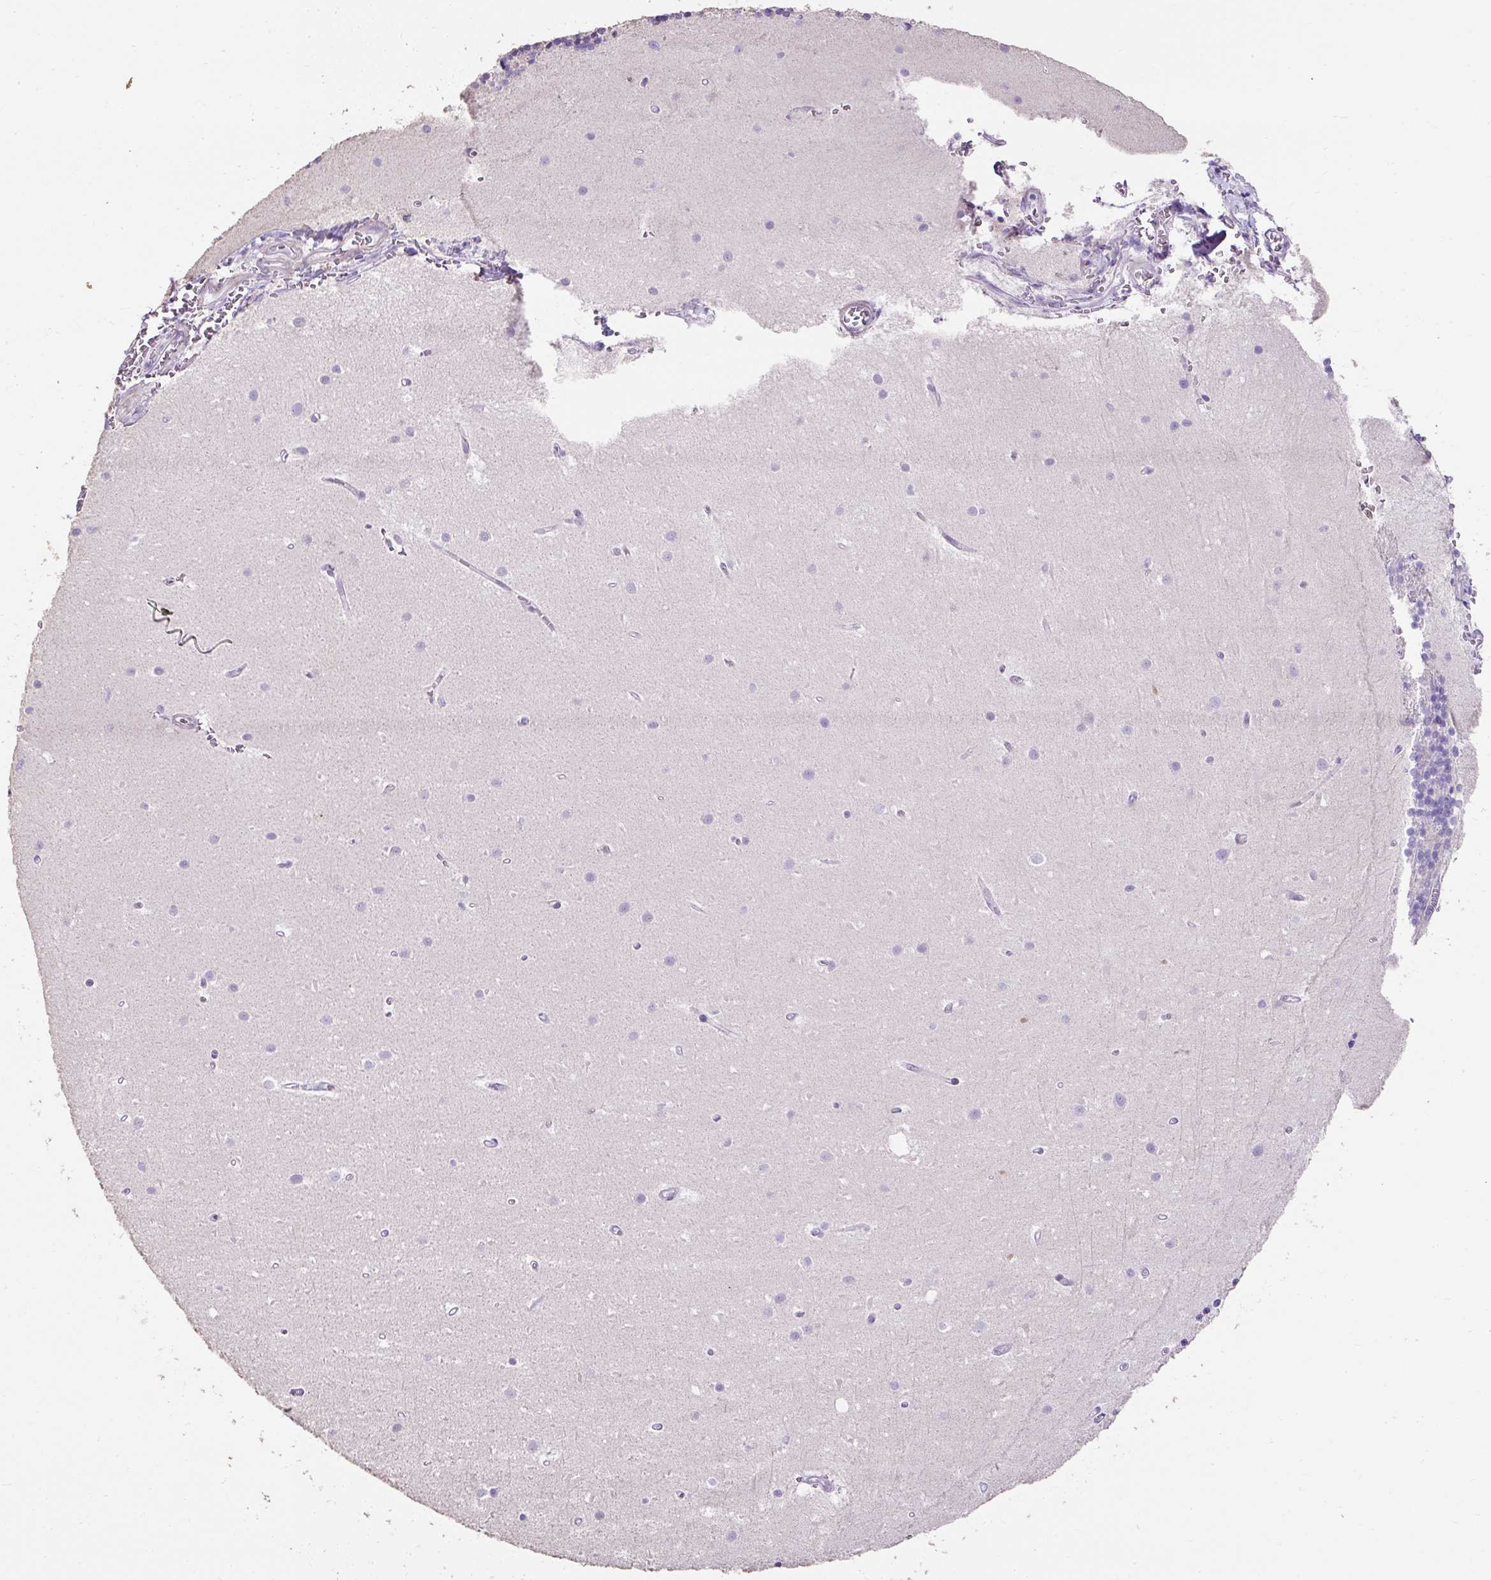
{"staining": {"intensity": "negative", "quantity": "none", "location": "none"}, "tissue": "cerebellum", "cell_type": "Cells in granular layer", "image_type": "normal", "snomed": [{"axis": "morphology", "description": "Normal tissue, NOS"}, {"axis": "topography", "description": "Cerebellum"}], "caption": "Immunohistochemistry (IHC) histopathology image of normal cerebellum: cerebellum stained with DAB displays no significant protein staining in cells in granular layer. (Brightfield microscopy of DAB (3,3'-diaminobenzidine) IHC at high magnification).", "gene": "C2CD4C", "patient": {"sex": "male", "age": 54}}